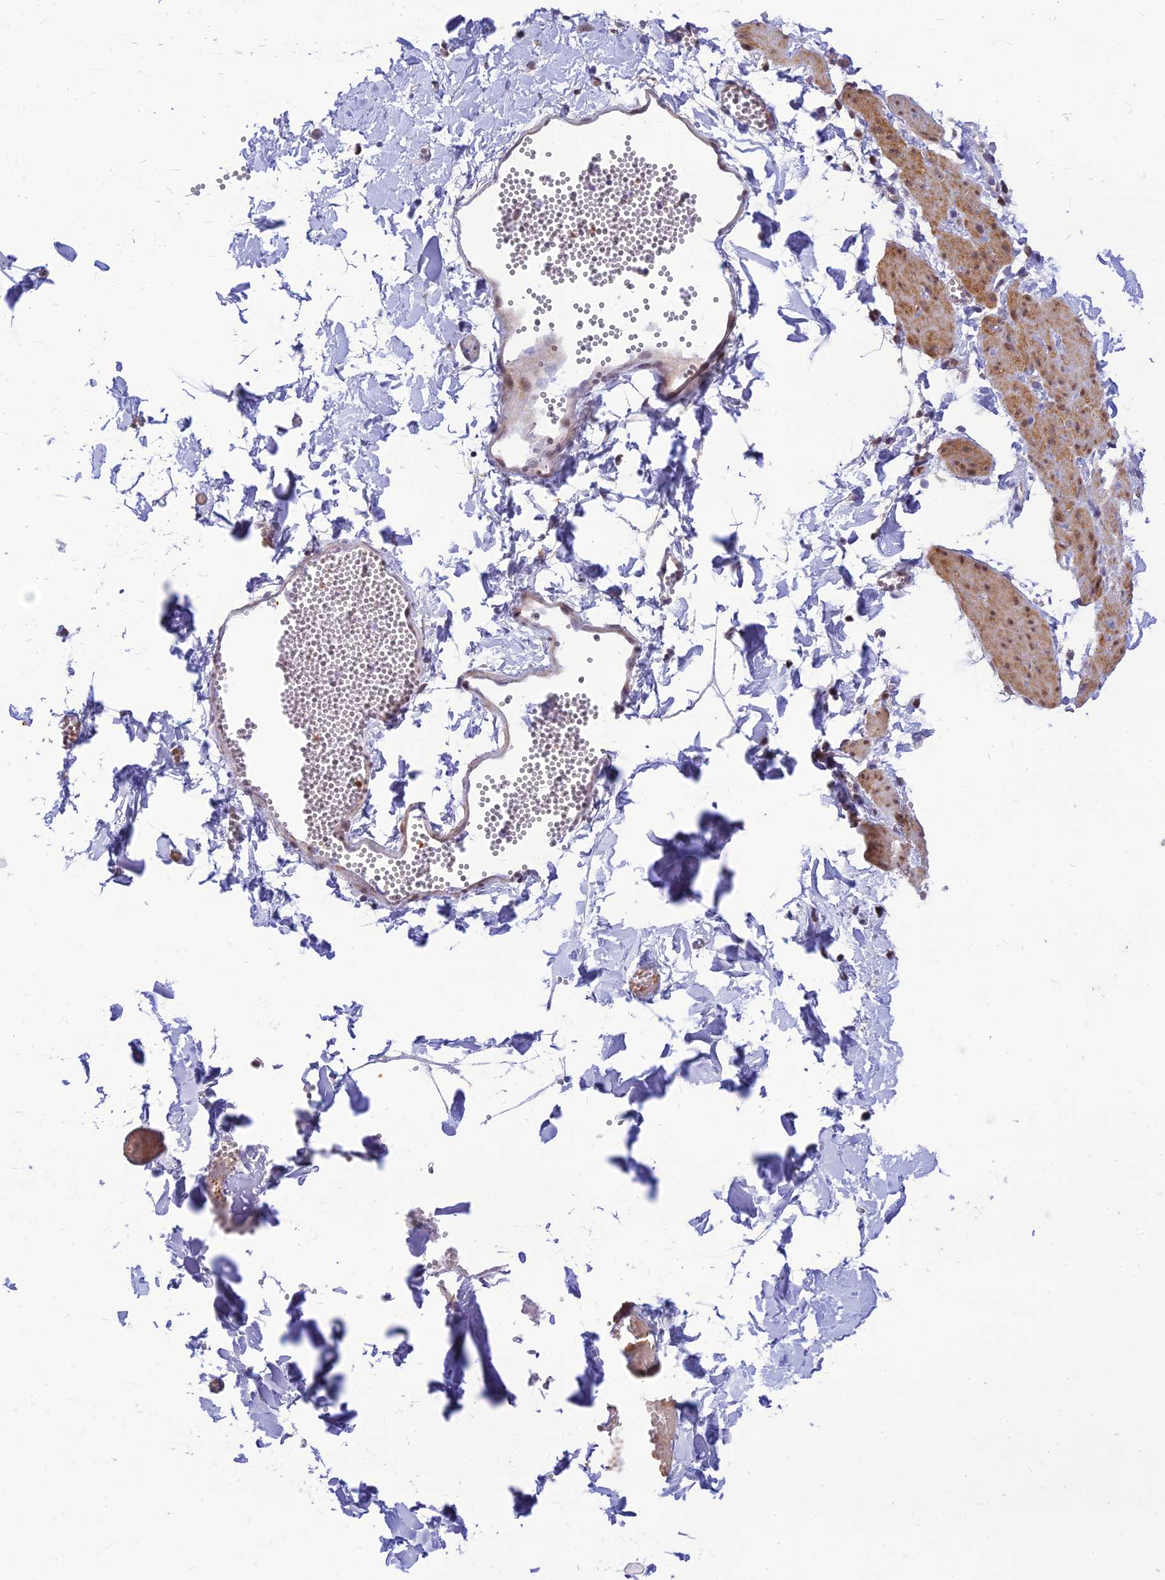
{"staining": {"intensity": "negative", "quantity": "none", "location": "none"}, "tissue": "adipose tissue", "cell_type": "Adipocytes", "image_type": "normal", "snomed": [{"axis": "morphology", "description": "Normal tissue, NOS"}, {"axis": "topography", "description": "Gallbladder"}, {"axis": "topography", "description": "Peripheral nerve tissue"}], "caption": "Micrograph shows no significant protein positivity in adipocytes of normal adipose tissue.", "gene": "ASPDH", "patient": {"sex": "male", "age": 38}}